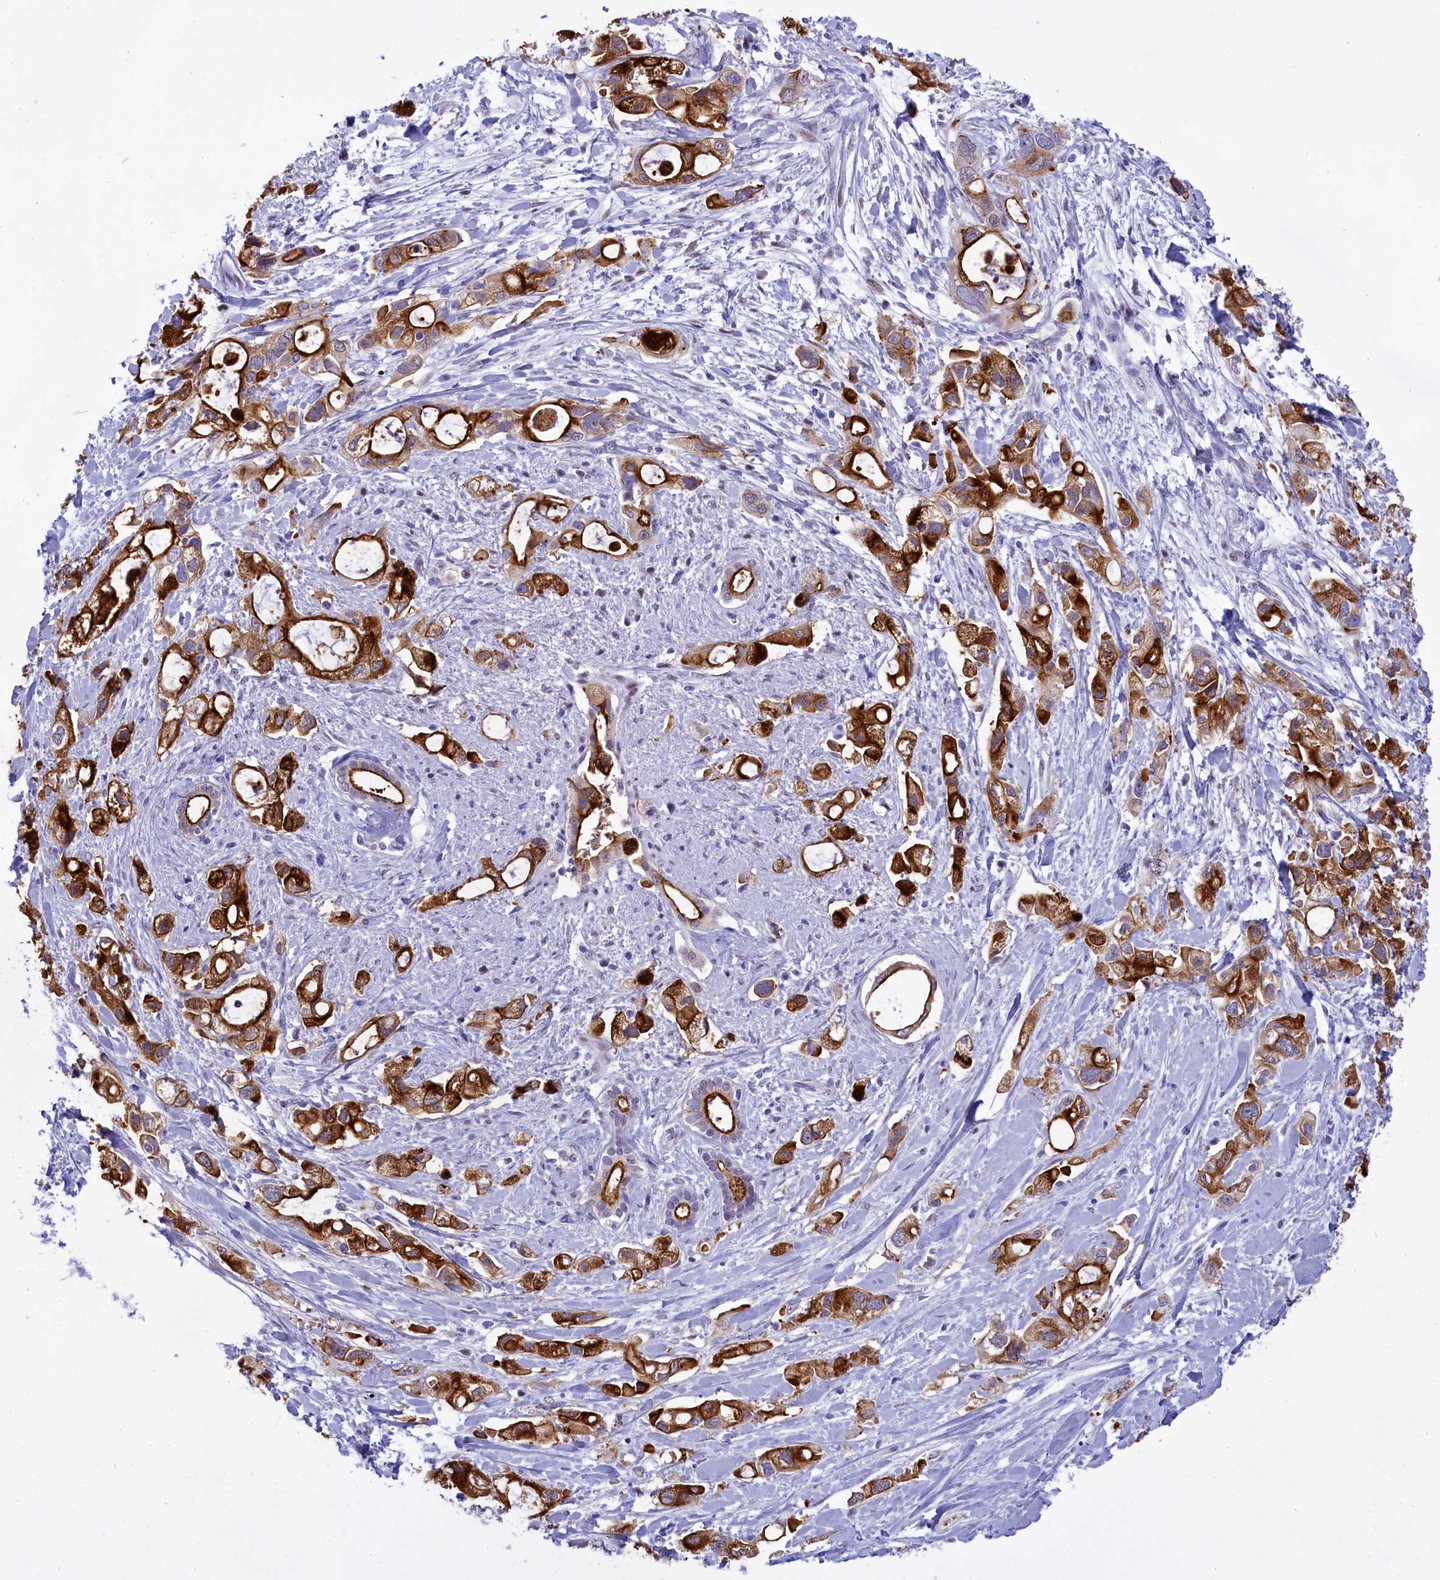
{"staining": {"intensity": "strong", "quantity": ">75%", "location": "cytoplasmic/membranous"}, "tissue": "pancreatic cancer", "cell_type": "Tumor cells", "image_type": "cancer", "snomed": [{"axis": "morphology", "description": "Adenocarcinoma, NOS"}, {"axis": "topography", "description": "Pancreas"}], "caption": "Human pancreatic adenocarcinoma stained with a brown dye reveals strong cytoplasmic/membranous positive positivity in about >75% of tumor cells.", "gene": "SPIRE2", "patient": {"sex": "female", "age": 56}}